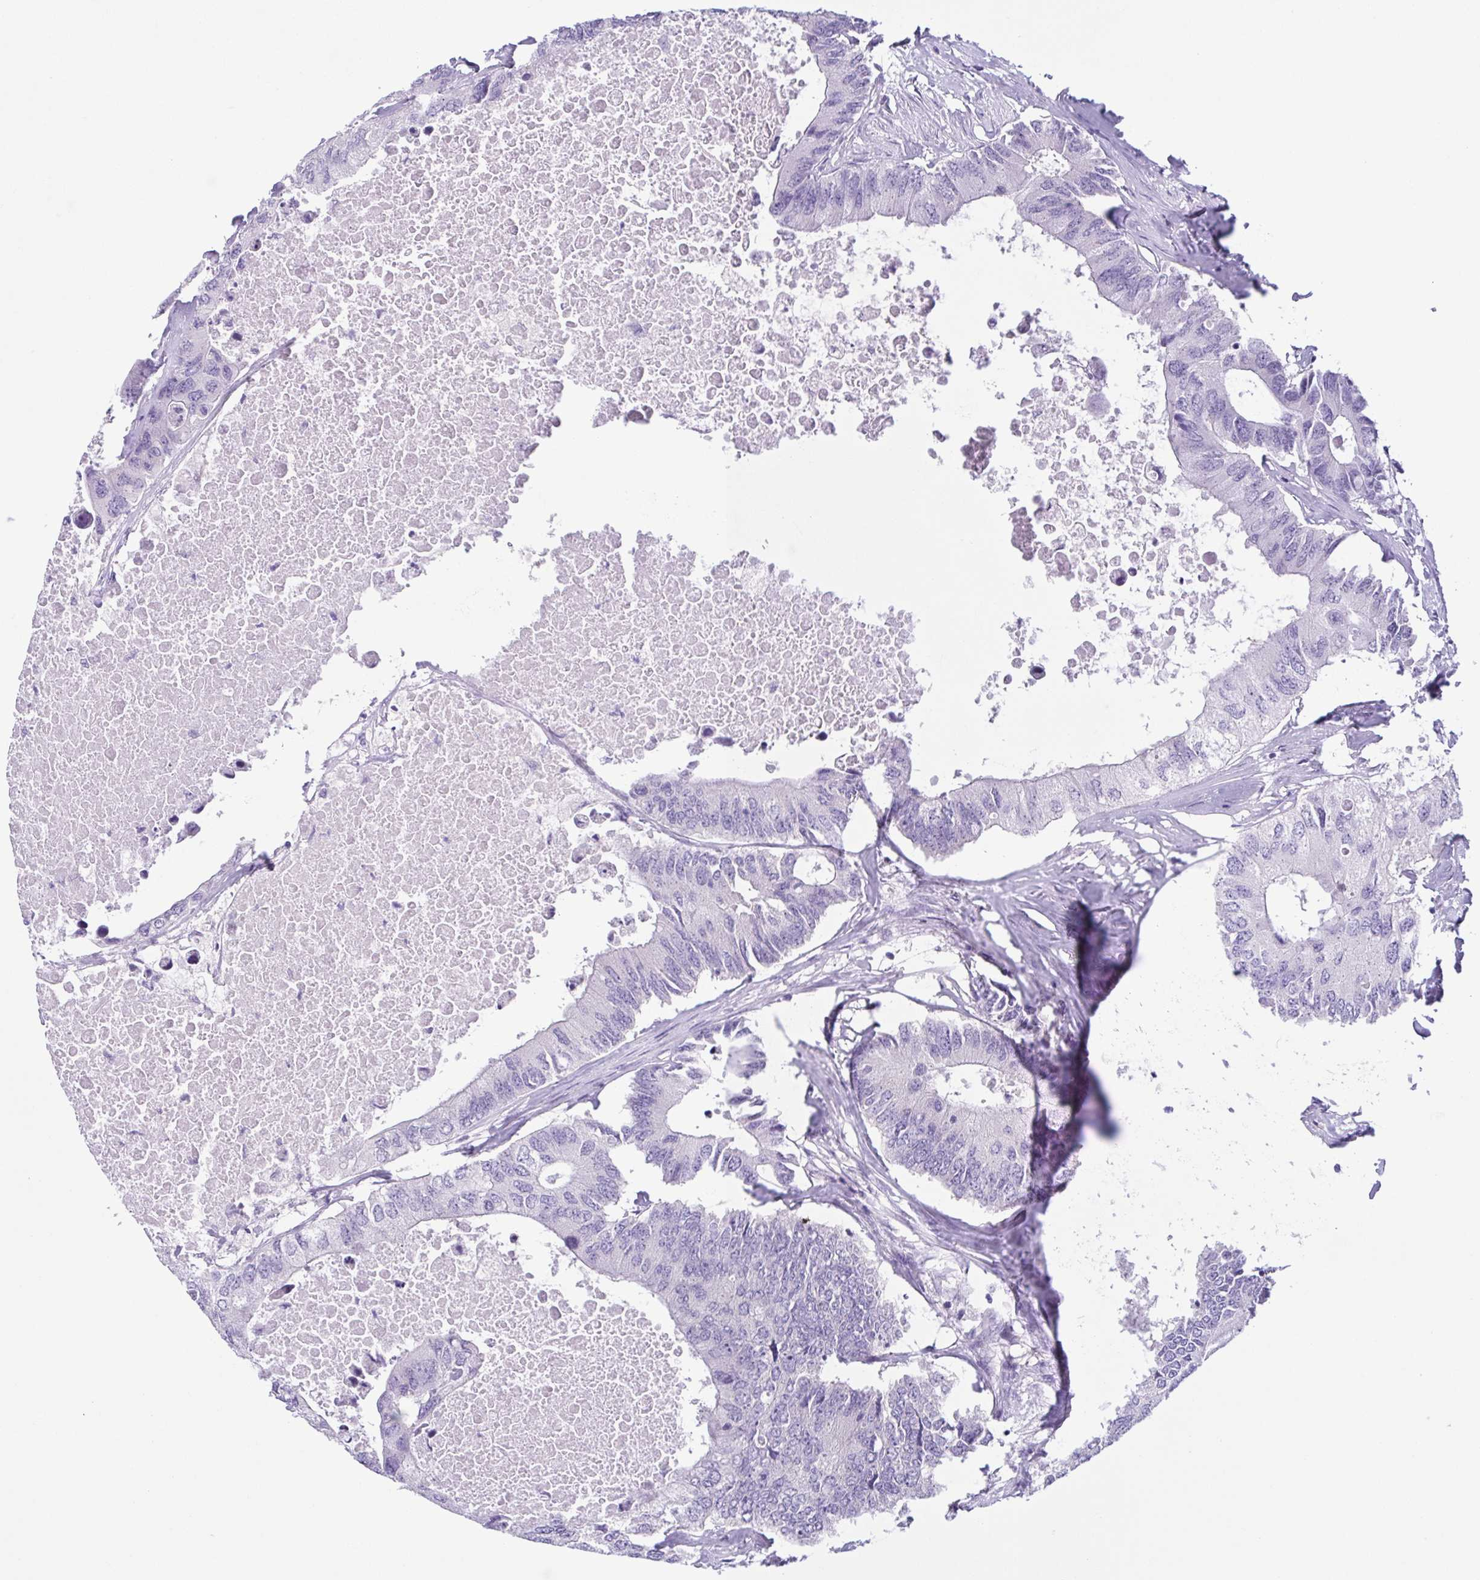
{"staining": {"intensity": "negative", "quantity": "none", "location": "none"}, "tissue": "colorectal cancer", "cell_type": "Tumor cells", "image_type": "cancer", "snomed": [{"axis": "morphology", "description": "Adenocarcinoma, NOS"}, {"axis": "topography", "description": "Colon"}], "caption": "Adenocarcinoma (colorectal) was stained to show a protein in brown. There is no significant positivity in tumor cells.", "gene": "INAFM1", "patient": {"sex": "male", "age": 71}}